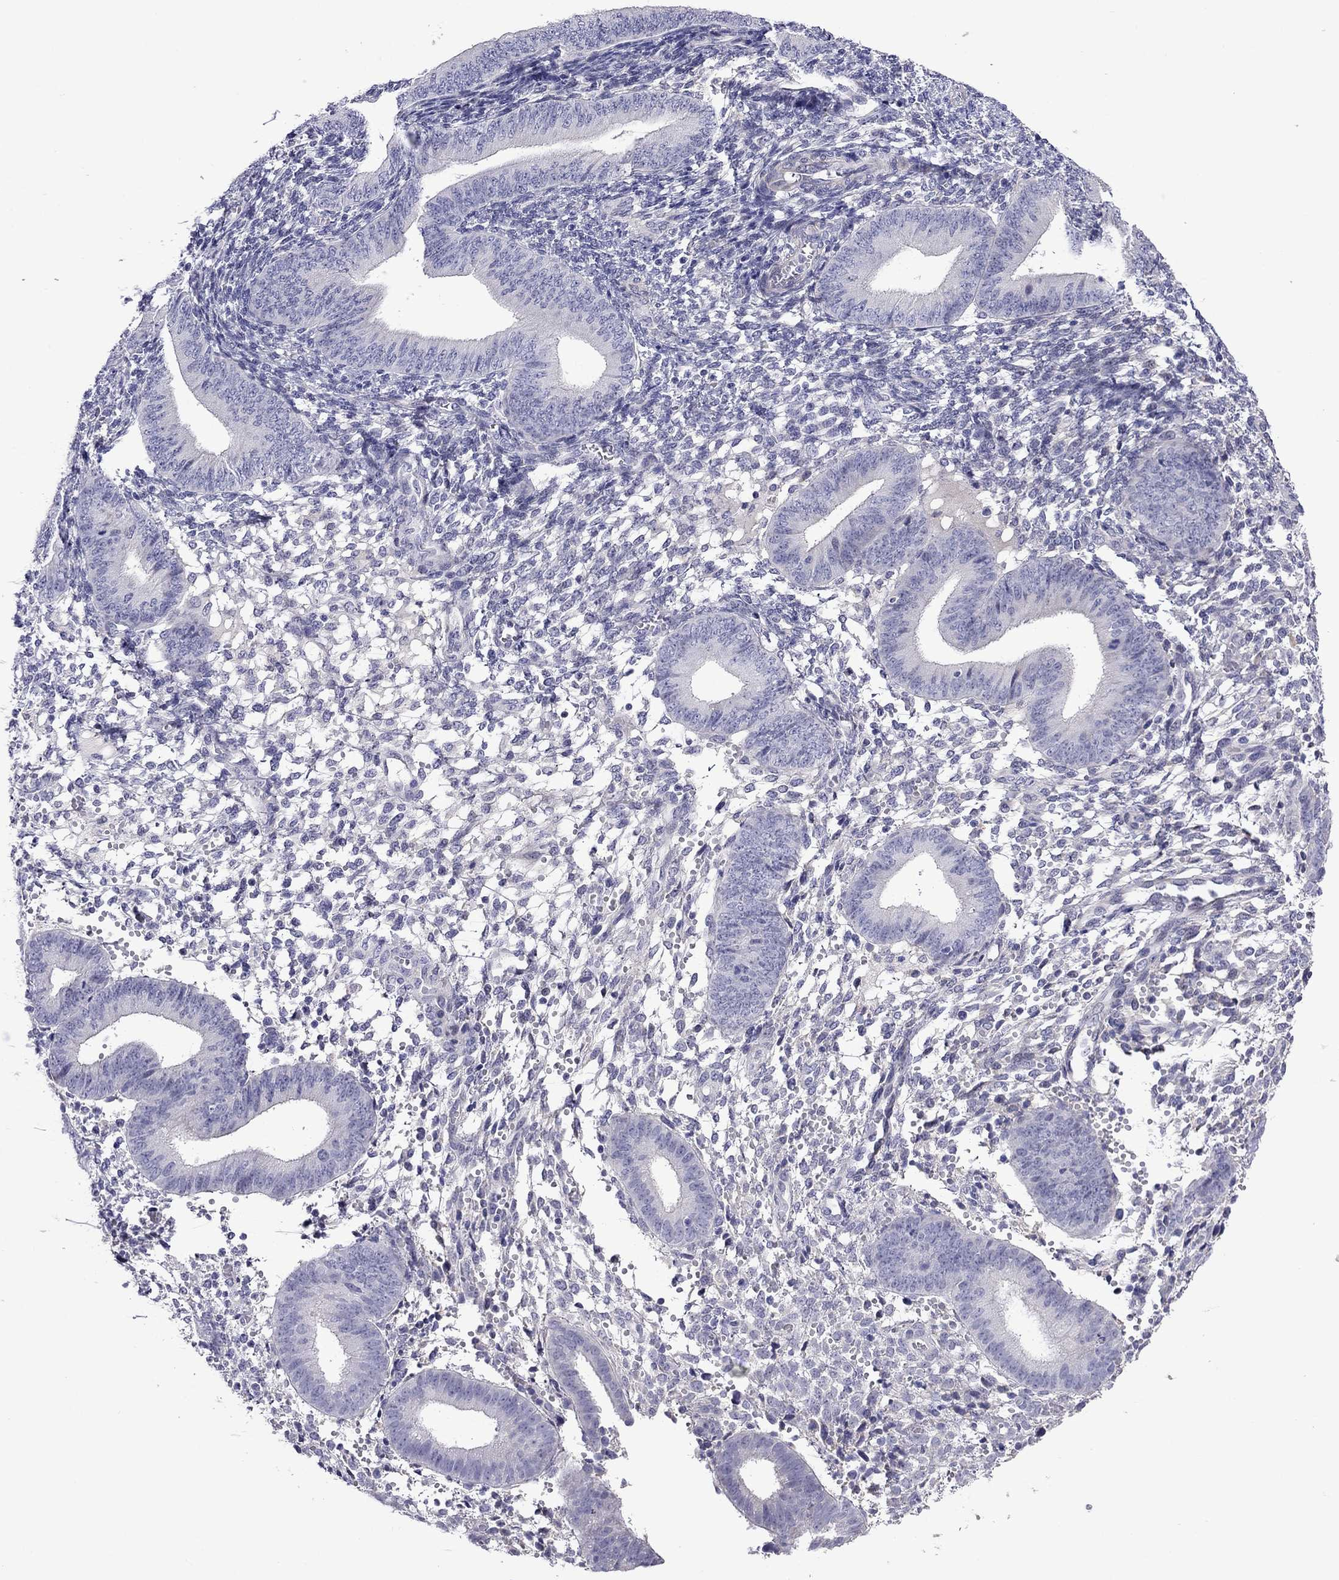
{"staining": {"intensity": "negative", "quantity": "none", "location": "none"}, "tissue": "endometrium", "cell_type": "Cells in endometrial stroma", "image_type": "normal", "snomed": [{"axis": "morphology", "description": "Normal tissue, NOS"}, {"axis": "topography", "description": "Endometrium"}], "caption": "Immunohistochemistry (IHC) of normal endometrium shows no staining in cells in endometrial stroma.", "gene": "STAR", "patient": {"sex": "female", "age": 39}}